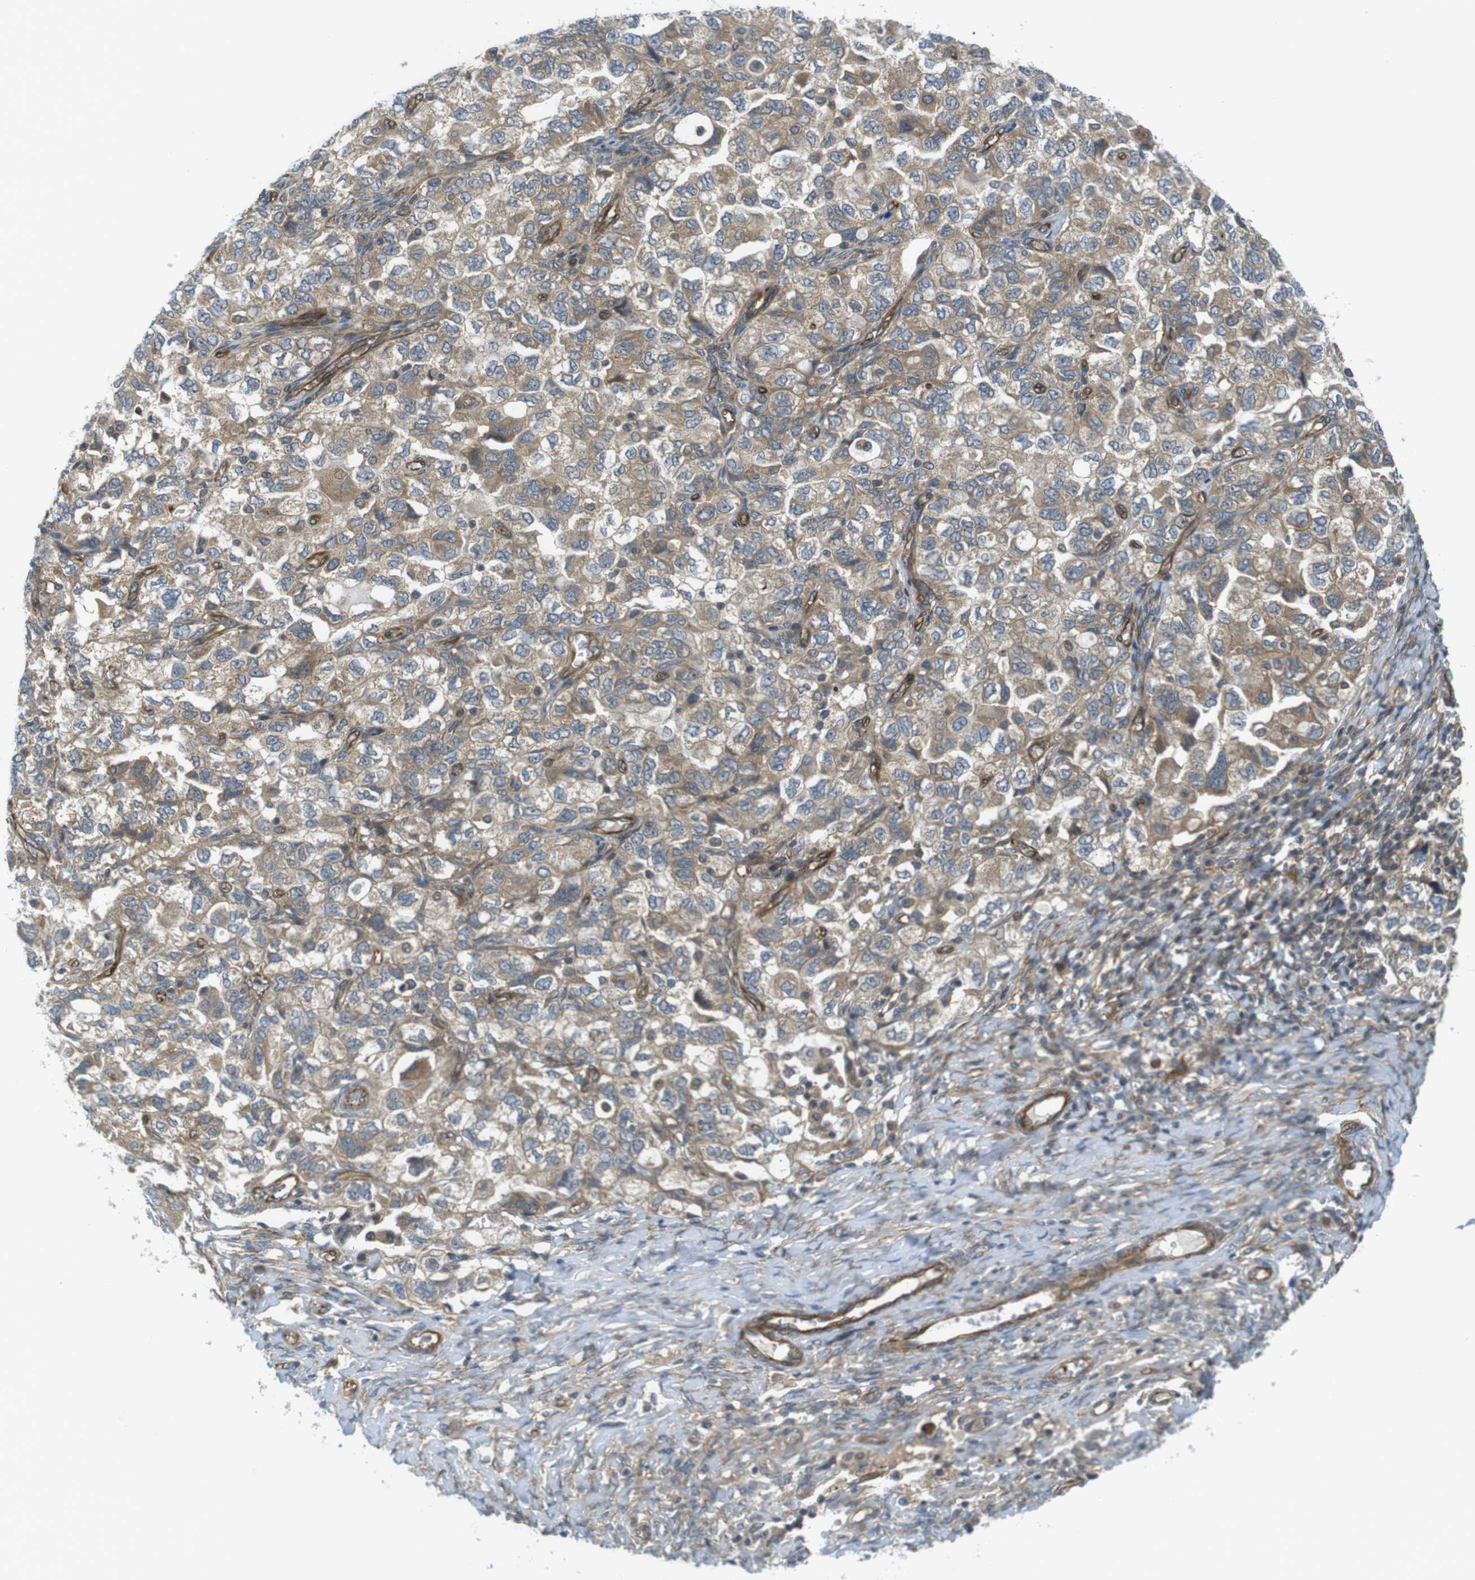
{"staining": {"intensity": "moderate", "quantity": ">75%", "location": "cytoplasmic/membranous"}, "tissue": "ovarian cancer", "cell_type": "Tumor cells", "image_type": "cancer", "snomed": [{"axis": "morphology", "description": "Carcinoma, NOS"}, {"axis": "morphology", "description": "Cystadenocarcinoma, serous, NOS"}, {"axis": "topography", "description": "Ovary"}], "caption": "DAB (3,3'-diaminobenzidine) immunohistochemical staining of human ovarian cancer reveals moderate cytoplasmic/membranous protein staining in about >75% of tumor cells.", "gene": "TSC1", "patient": {"sex": "female", "age": 69}}